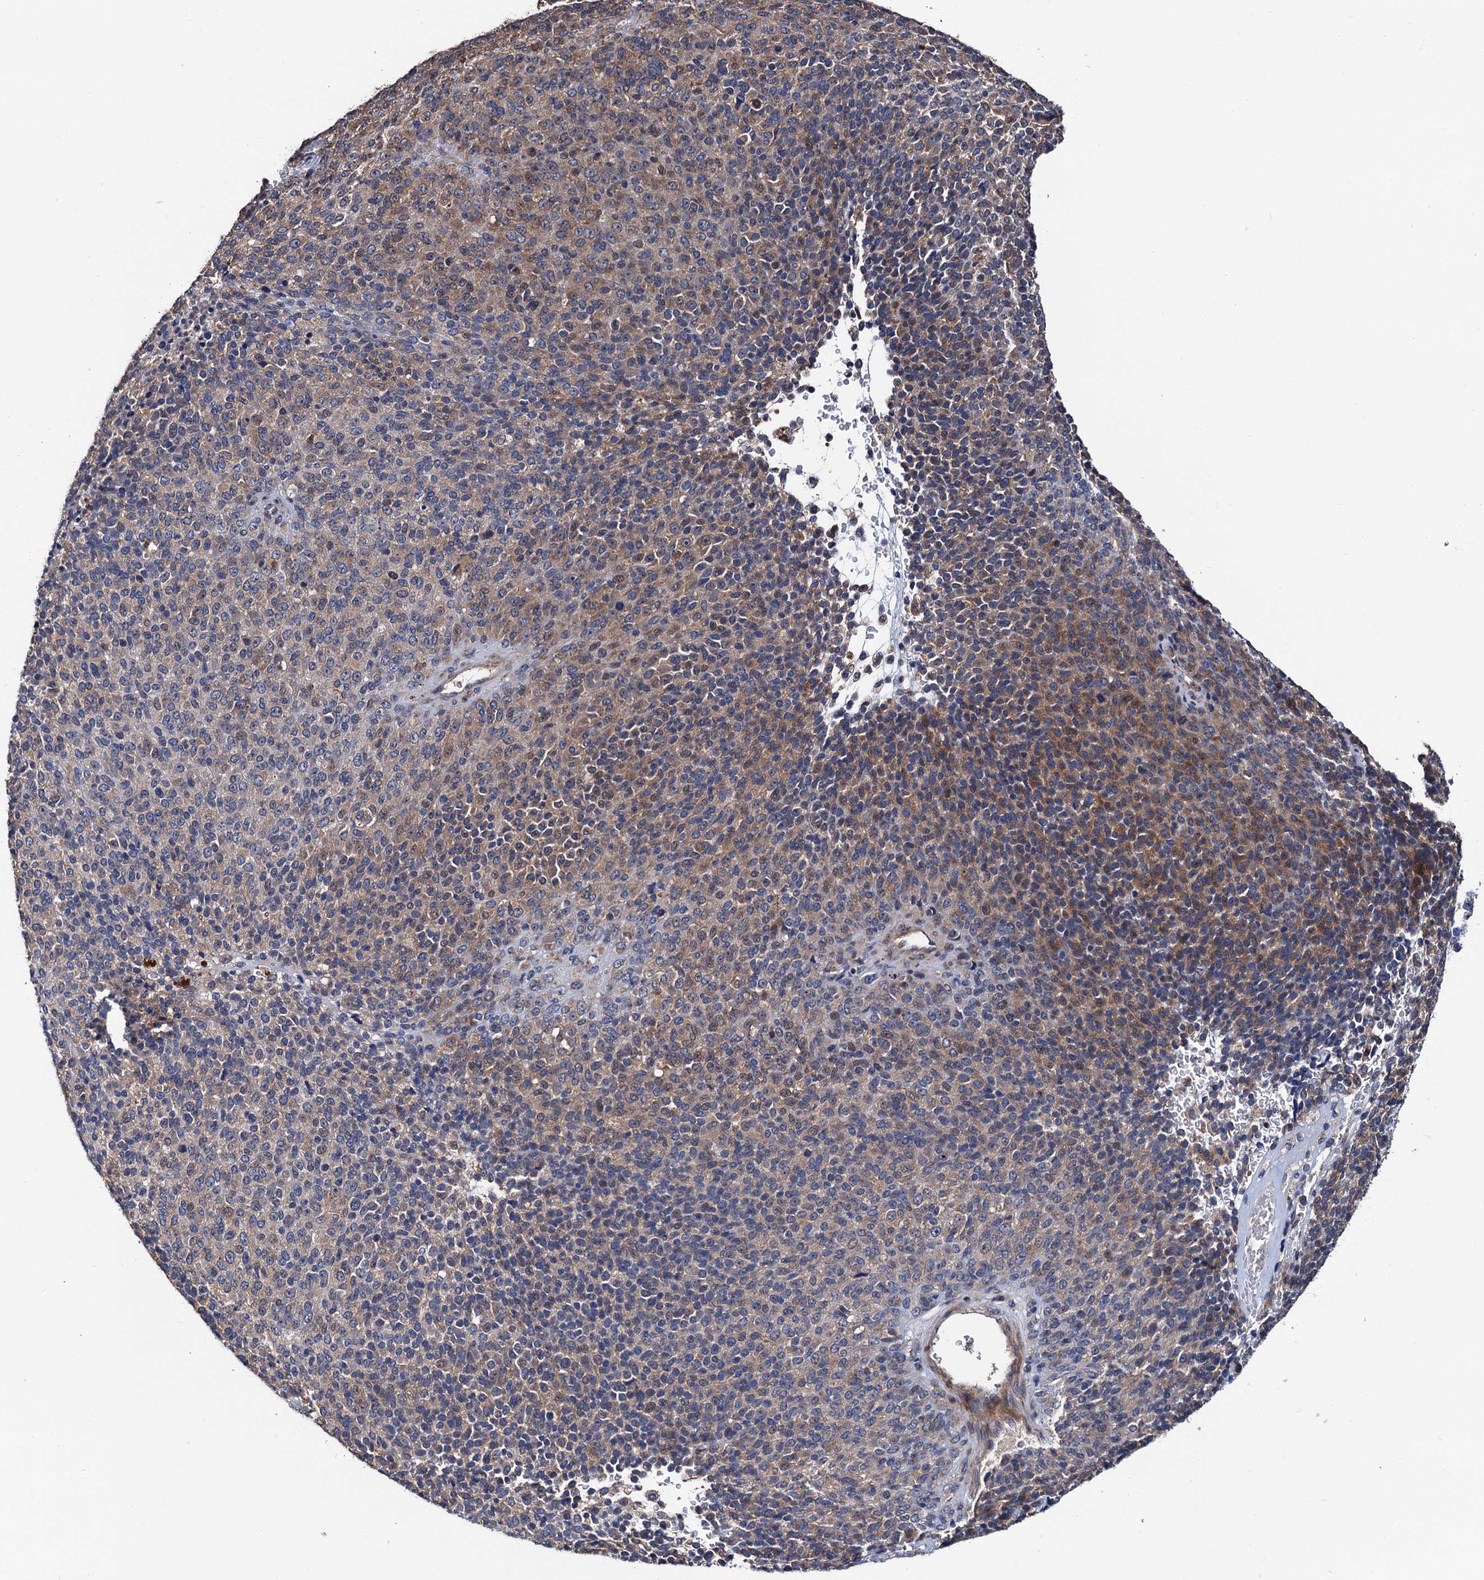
{"staining": {"intensity": "weak", "quantity": ">75%", "location": "cytoplasmic/membranous"}, "tissue": "melanoma", "cell_type": "Tumor cells", "image_type": "cancer", "snomed": [{"axis": "morphology", "description": "Malignant melanoma, Metastatic site"}, {"axis": "topography", "description": "Brain"}], "caption": "Protein analysis of malignant melanoma (metastatic site) tissue shows weak cytoplasmic/membranous positivity in approximately >75% of tumor cells. (Stains: DAB in brown, nuclei in blue, Microscopy: brightfield microscopy at high magnification).", "gene": "TRMT112", "patient": {"sex": "female", "age": 56}}